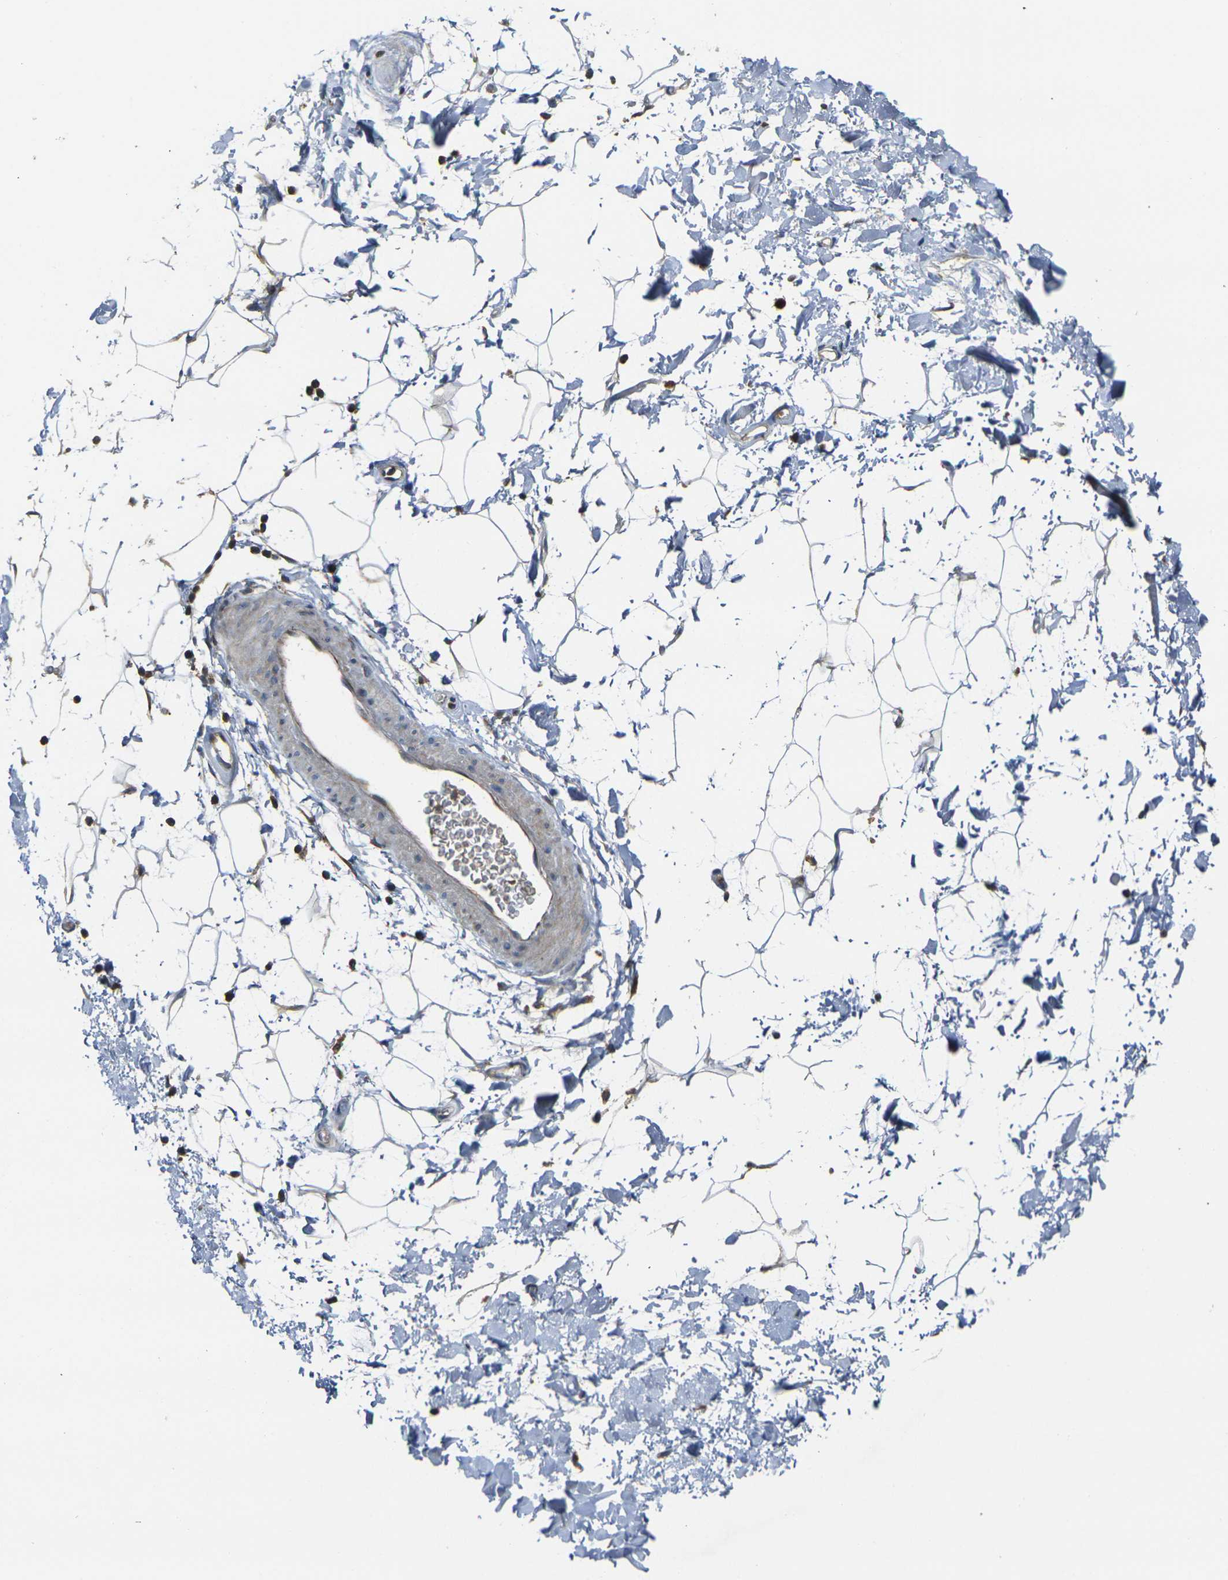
{"staining": {"intensity": "negative", "quantity": "none", "location": "none"}, "tissue": "adipose tissue", "cell_type": "Adipocytes", "image_type": "normal", "snomed": [{"axis": "morphology", "description": "Normal tissue, NOS"}, {"axis": "topography", "description": "Soft tissue"}], "caption": "Immunohistochemical staining of normal human adipose tissue displays no significant positivity in adipocytes.", "gene": "FZD1", "patient": {"sex": "male", "age": 72}}